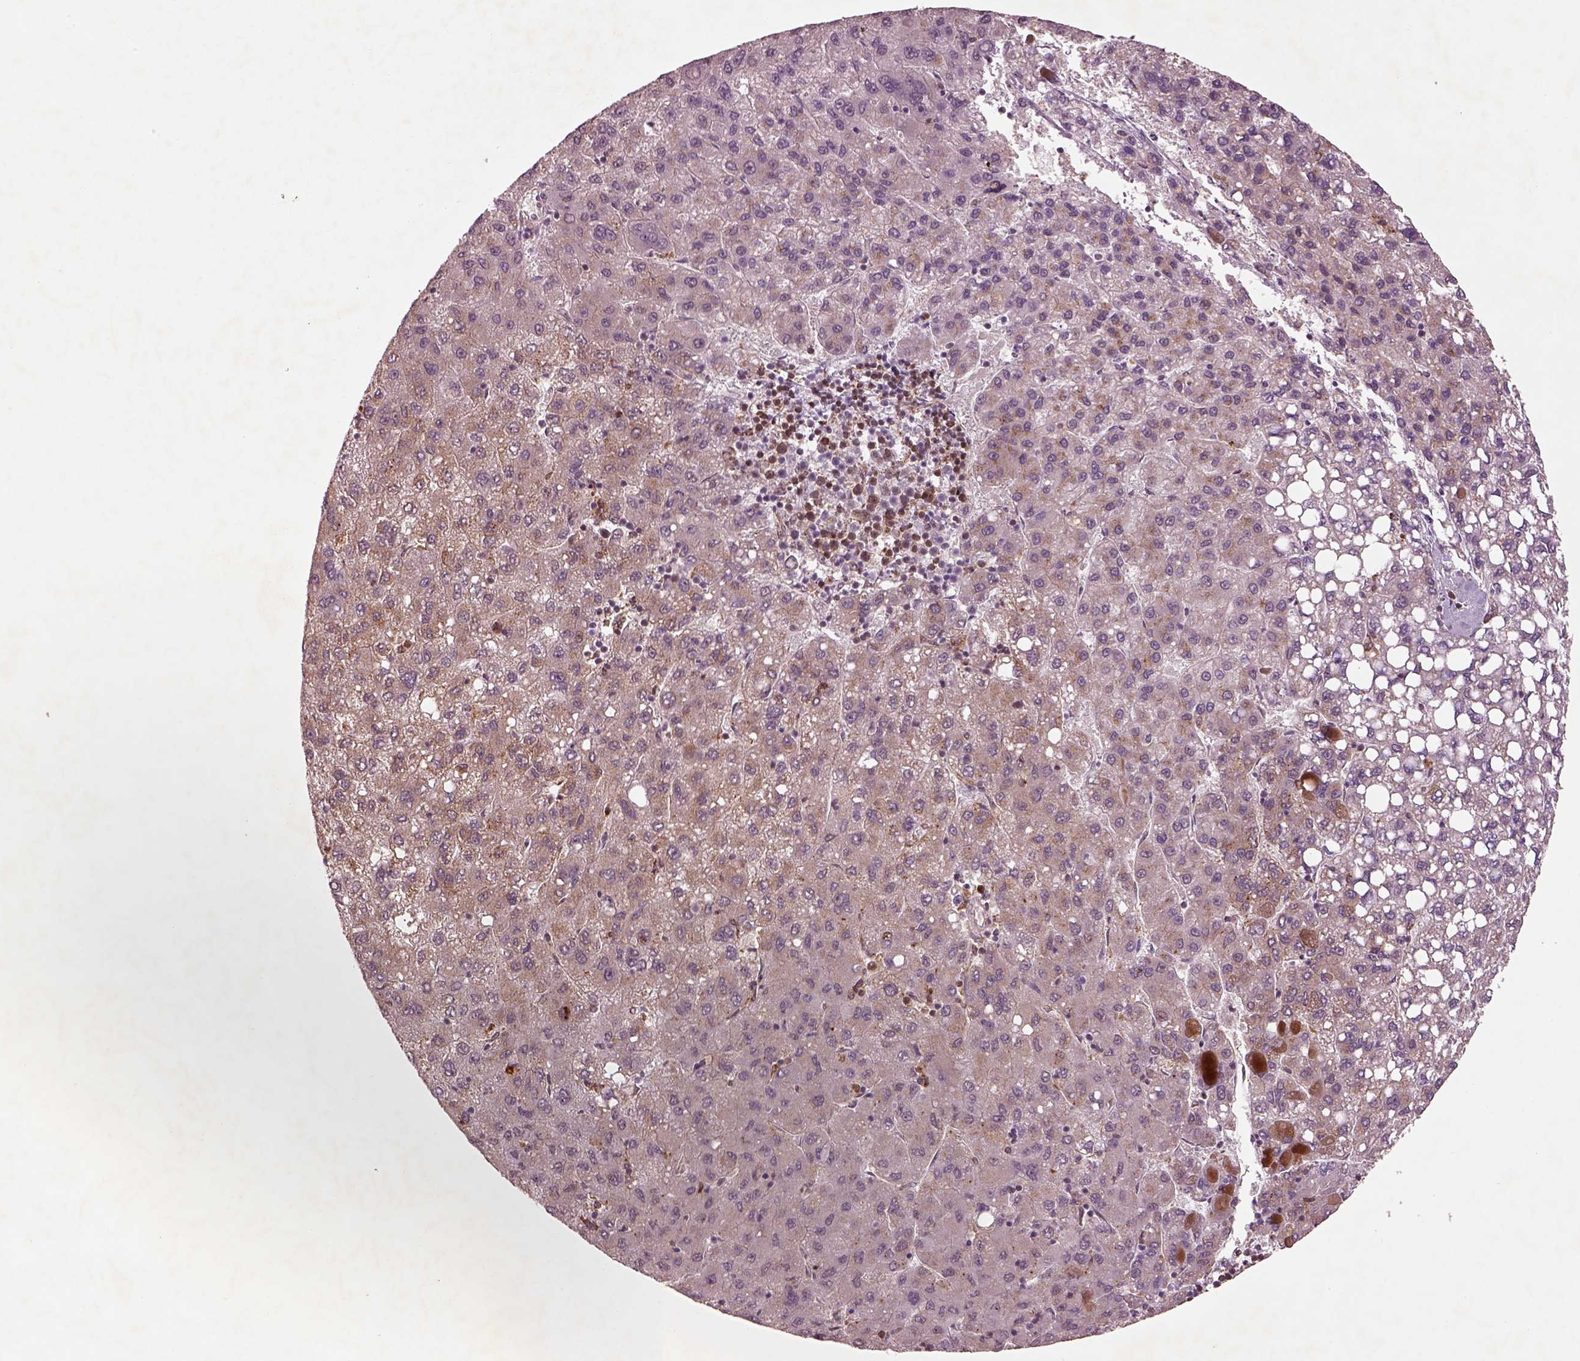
{"staining": {"intensity": "weak", "quantity": "25%-75%", "location": "cytoplasmic/membranous"}, "tissue": "liver cancer", "cell_type": "Tumor cells", "image_type": "cancer", "snomed": [{"axis": "morphology", "description": "Carcinoma, Hepatocellular, NOS"}, {"axis": "topography", "description": "Liver"}], "caption": "Hepatocellular carcinoma (liver) stained for a protein displays weak cytoplasmic/membranous positivity in tumor cells. The protein of interest is stained brown, and the nuclei are stained in blue (DAB (3,3'-diaminobenzidine) IHC with brightfield microscopy, high magnification).", "gene": "WASHC2A", "patient": {"sex": "female", "age": 82}}